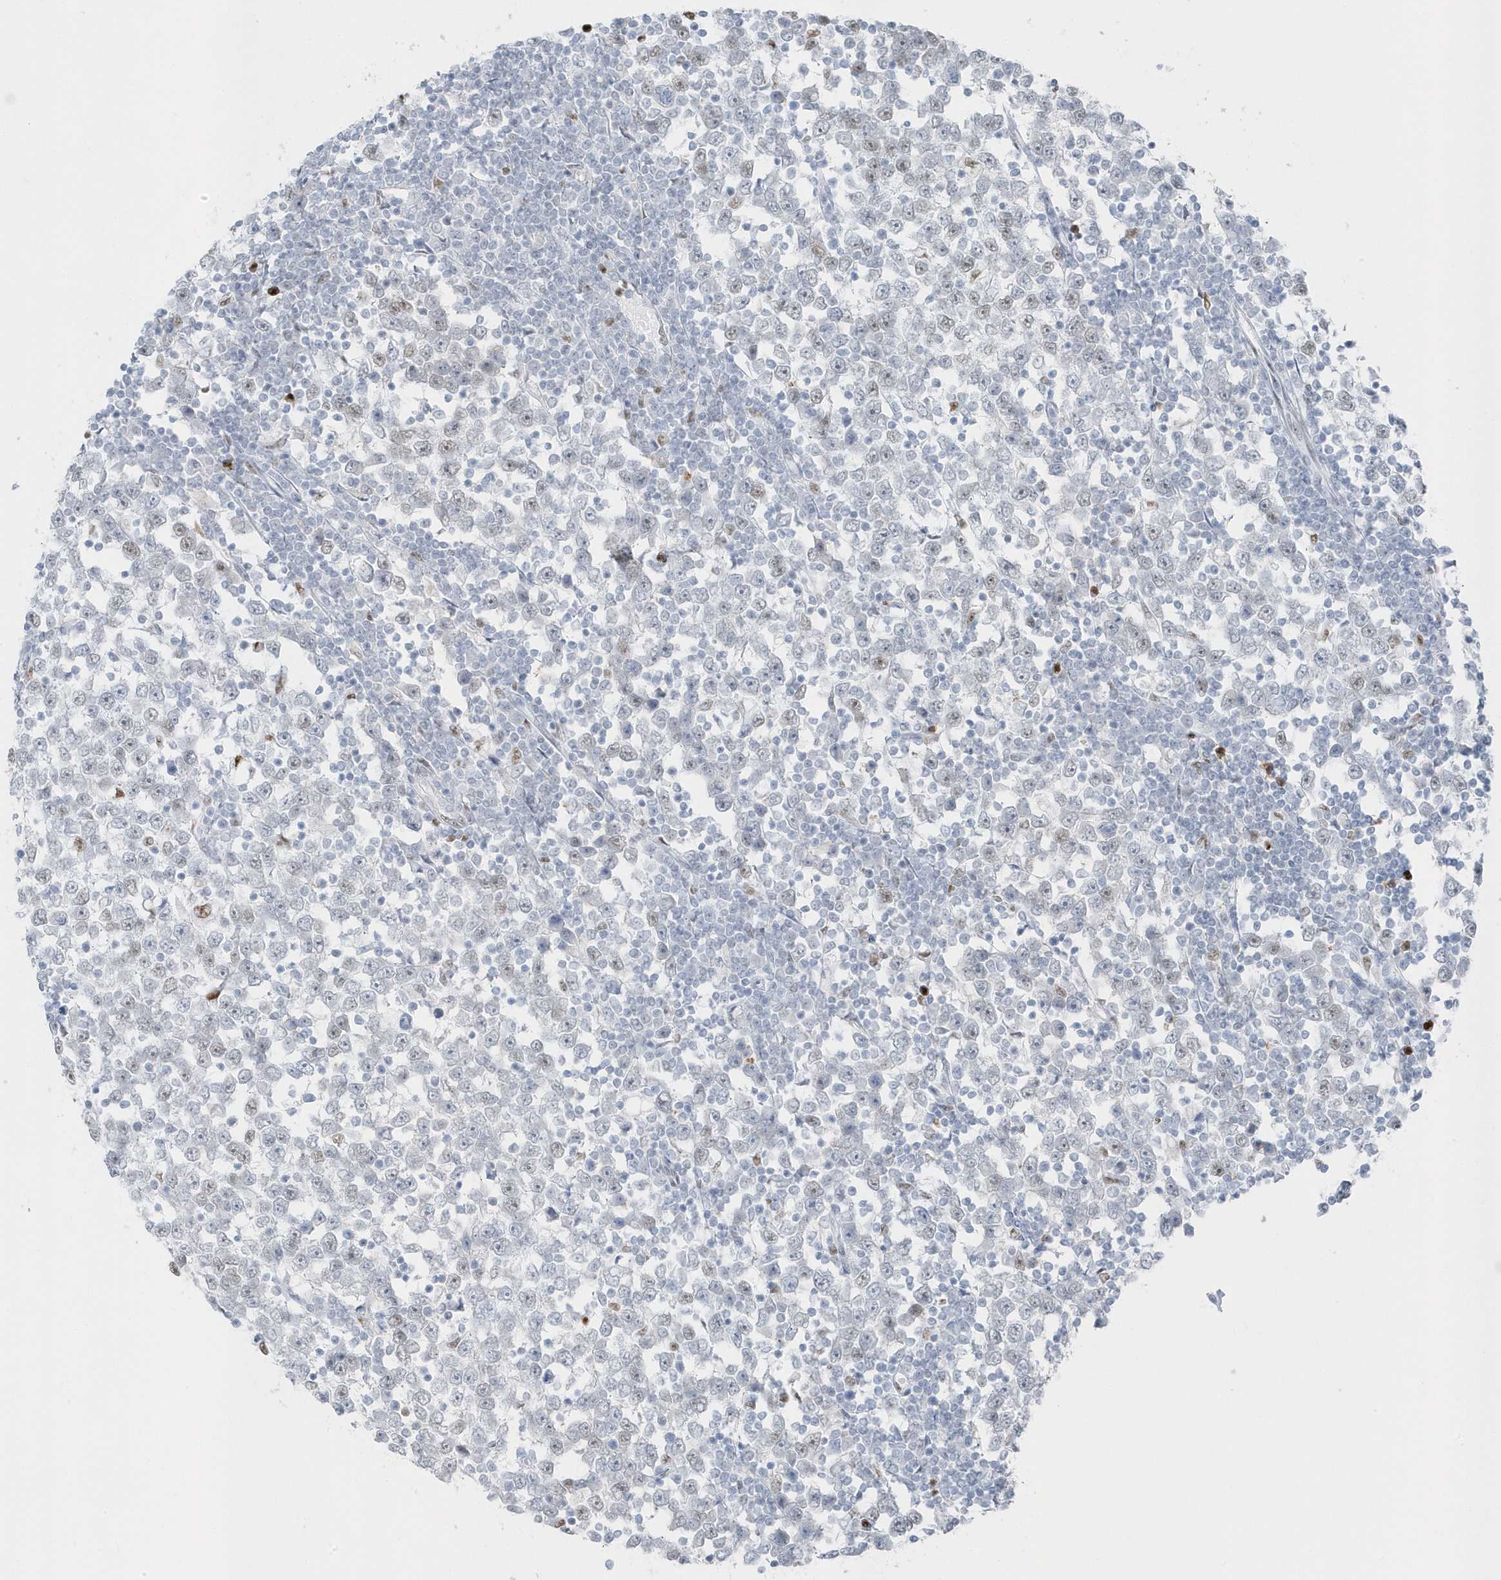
{"staining": {"intensity": "weak", "quantity": "25%-75%", "location": "nuclear"}, "tissue": "testis cancer", "cell_type": "Tumor cells", "image_type": "cancer", "snomed": [{"axis": "morphology", "description": "Seminoma, NOS"}, {"axis": "topography", "description": "Testis"}], "caption": "Immunohistochemistry (IHC) photomicrograph of testis cancer stained for a protein (brown), which shows low levels of weak nuclear expression in approximately 25%-75% of tumor cells.", "gene": "SMIM34", "patient": {"sex": "male", "age": 65}}